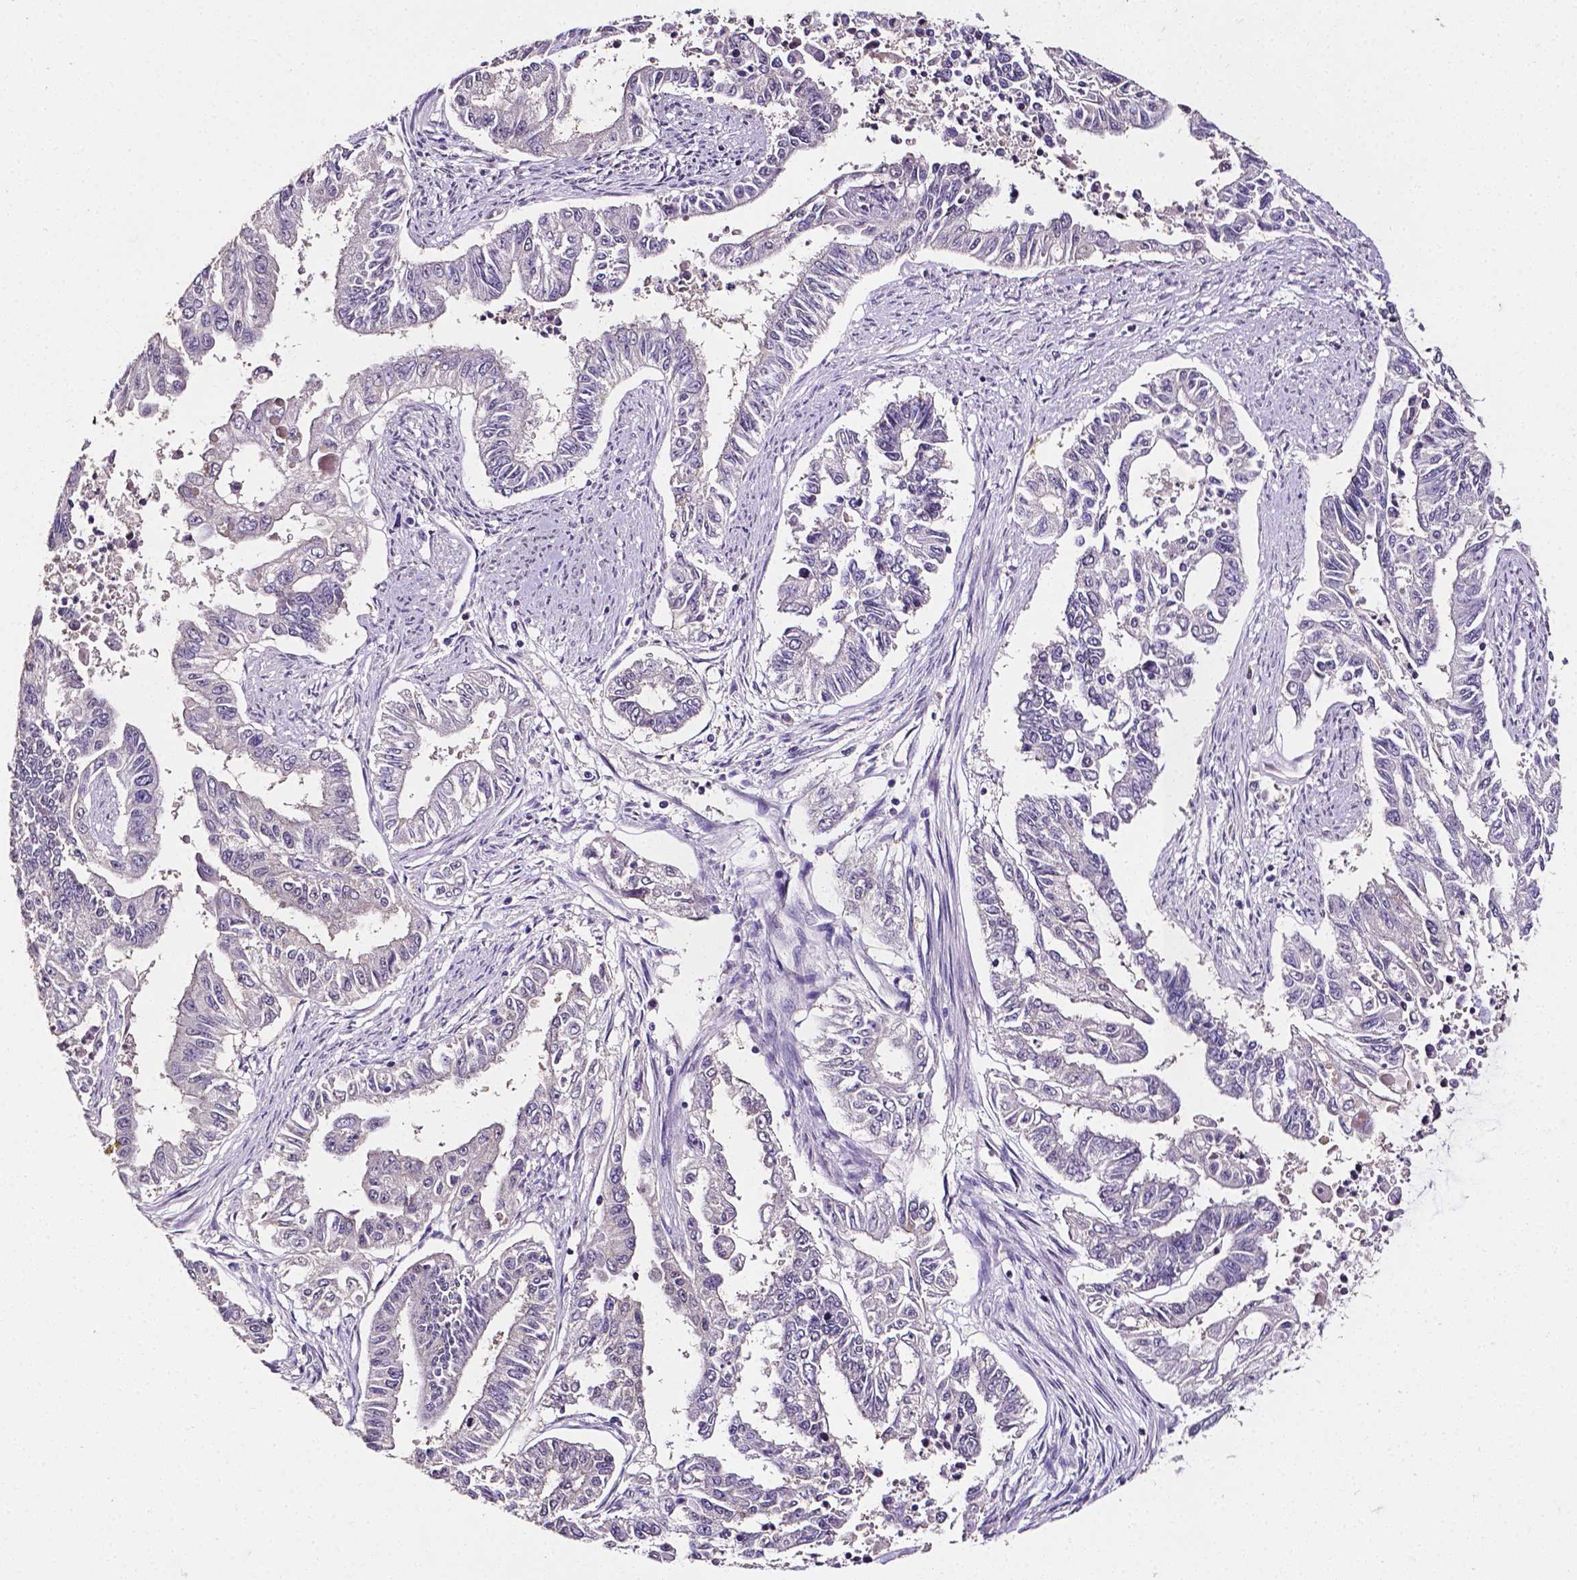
{"staining": {"intensity": "negative", "quantity": "none", "location": "none"}, "tissue": "endometrial cancer", "cell_type": "Tumor cells", "image_type": "cancer", "snomed": [{"axis": "morphology", "description": "Adenocarcinoma, NOS"}, {"axis": "topography", "description": "Uterus"}], "caption": "There is no significant positivity in tumor cells of endometrial adenocarcinoma.", "gene": "PSAT1", "patient": {"sex": "female", "age": 59}}